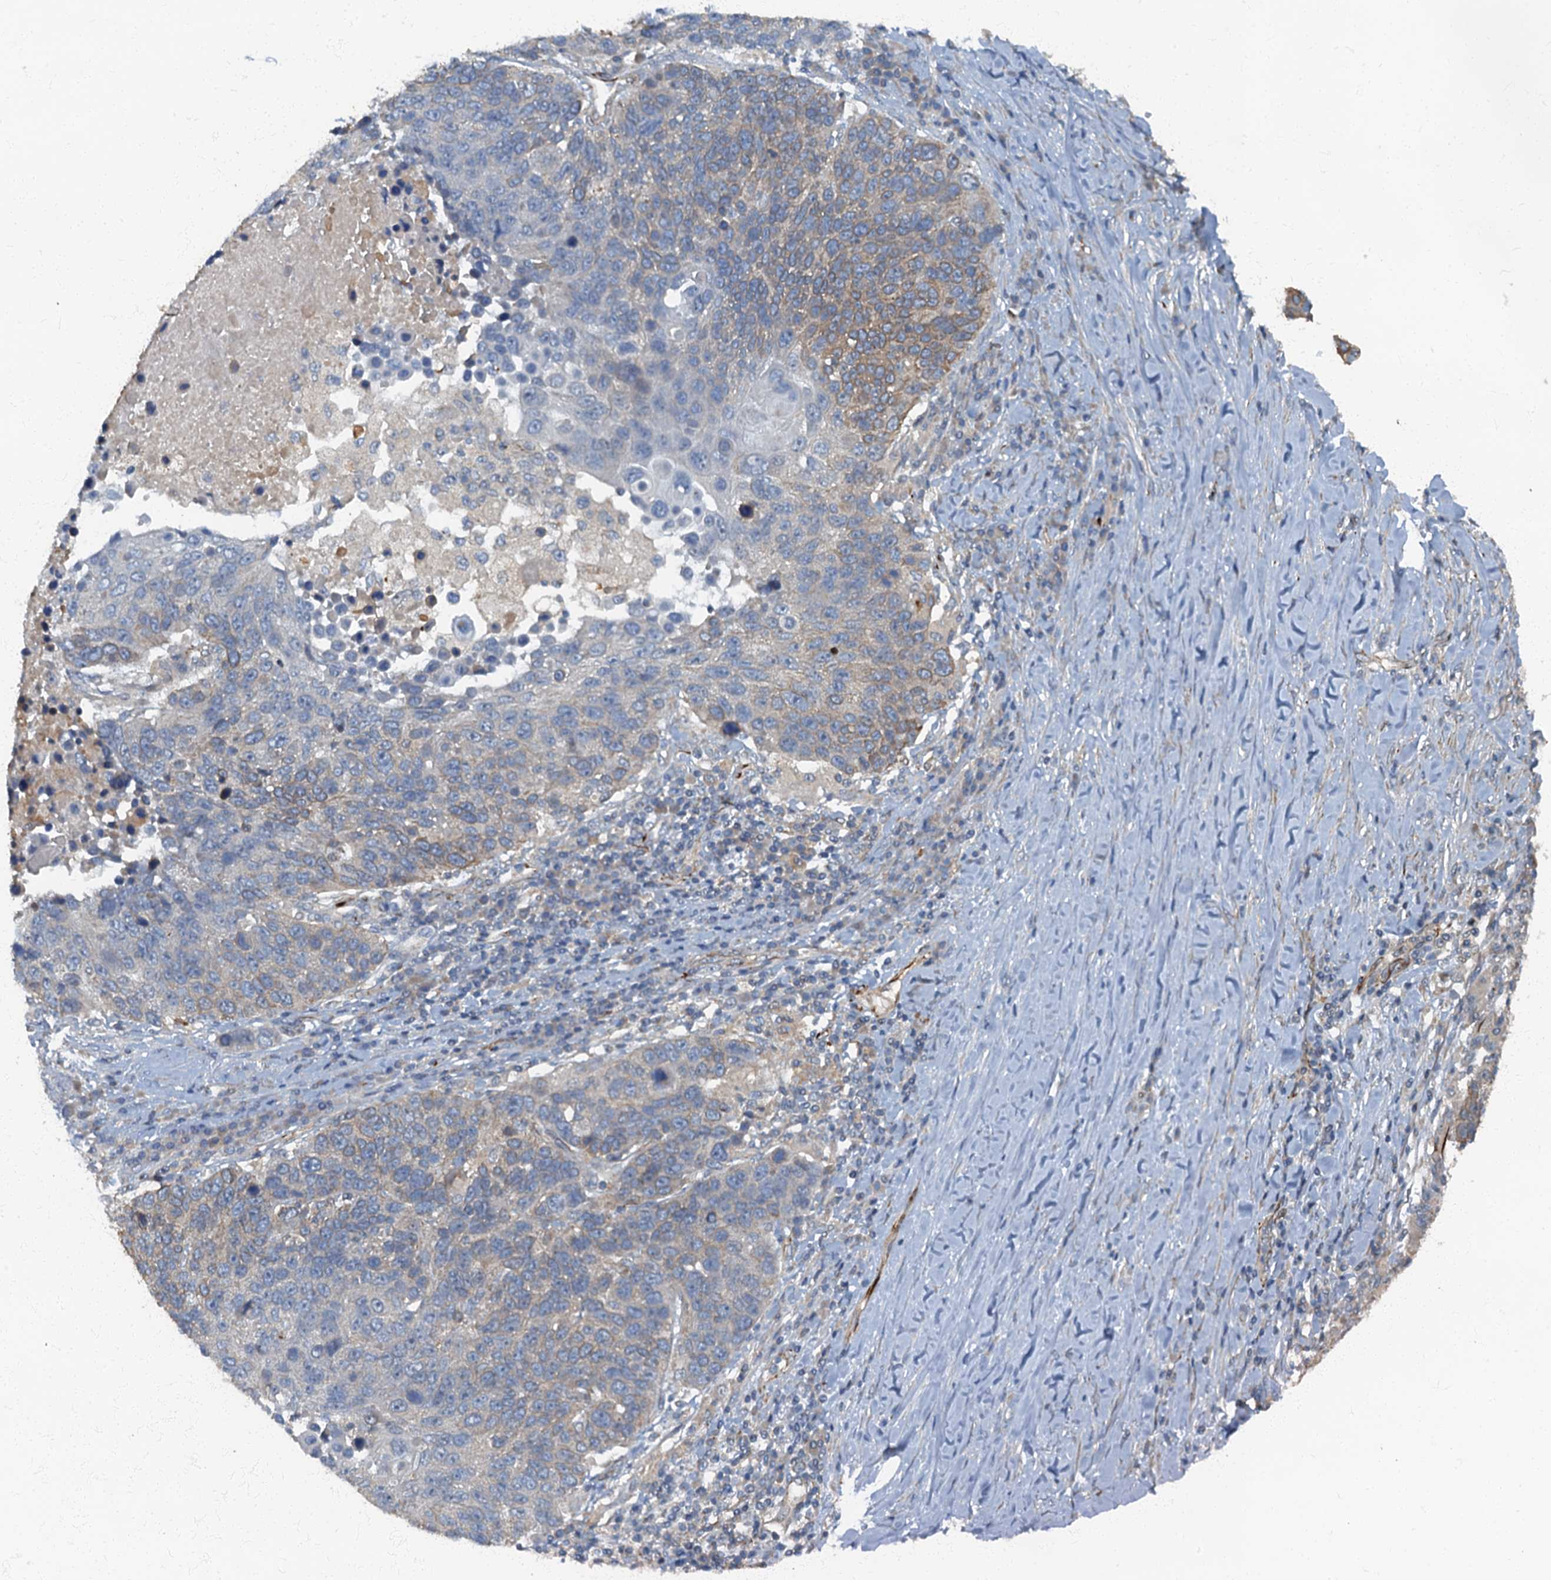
{"staining": {"intensity": "weak", "quantity": "25%-75%", "location": "cytoplasmic/membranous"}, "tissue": "lung cancer", "cell_type": "Tumor cells", "image_type": "cancer", "snomed": [{"axis": "morphology", "description": "Normal tissue, NOS"}, {"axis": "morphology", "description": "Squamous cell carcinoma, NOS"}, {"axis": "topography", "description": "Lymph node"}, {"axis": "topography", "description": "Lung"}], "caption": "Brown immunohistochemical staining in lung cancer (squamous cell carcinoma) exhibits weak cytoplasmic/membranous staining in about 25%-75% of tumor cells.", "gene": "ARL11", "patient": {"sex": "male", "age": 66}}